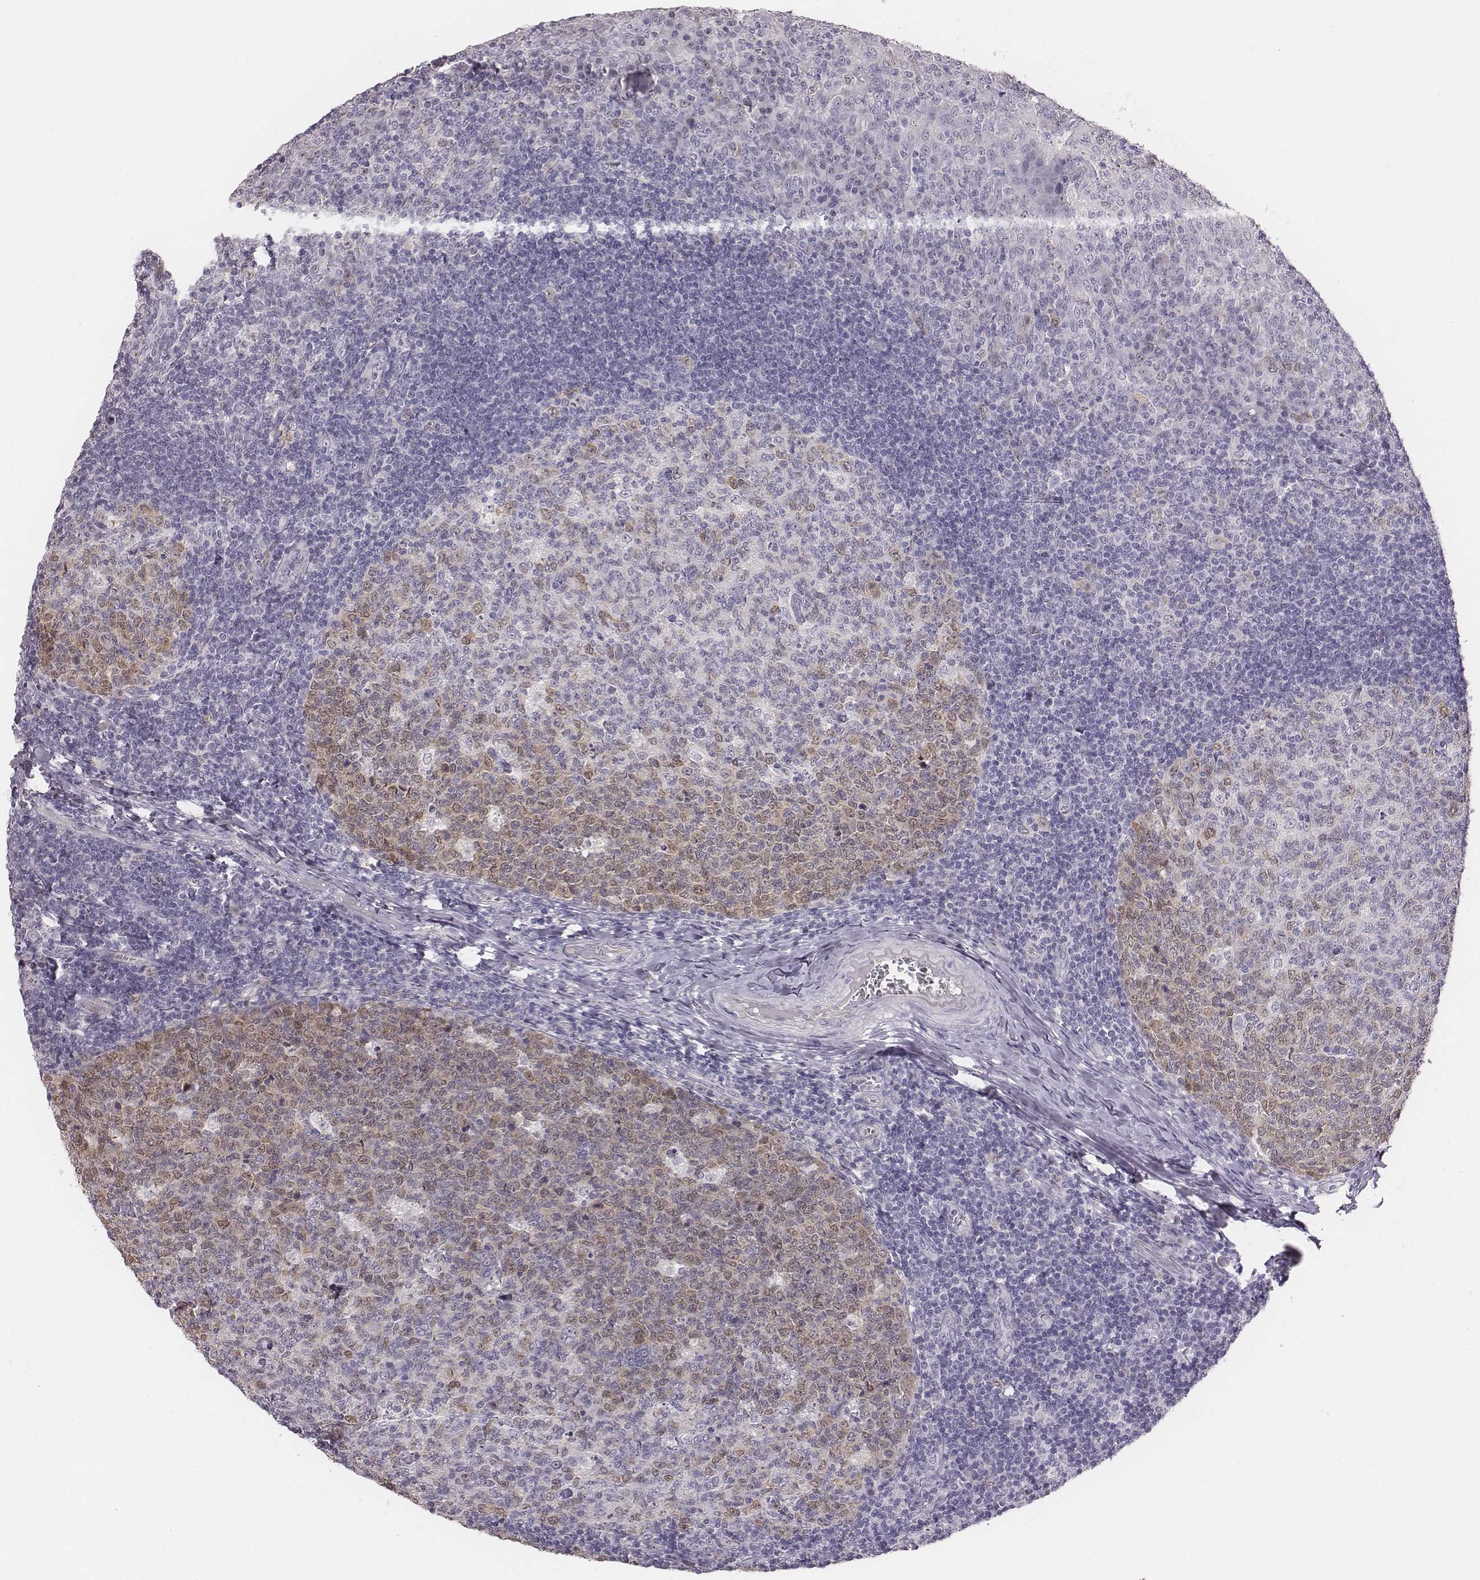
{"staining": {"intensity": "weak", "quantity": "25%-75%", "location": "nuclear"}, "tissue": "tonsil", "cell_type": "Germinal center cells", "image_type": "normal", "snomed": [{"axis": "morphology", "description": "Normal tissue, NOS"}, {"axis": "topography", "description": "Tonsil"}], "caption": "Germinal center cells show weak nuclear positivity in about 25%-75% of cells in normal tonsil. The staining was performed using DAB (3,3'-diaminobenzidine) to visualize the protein expression in brown, while the nuclei were stained in blue with hematoxylin (Magnification: 20x).", "gene": "PBK", "patient": {"sex": "female", "age": 13}}